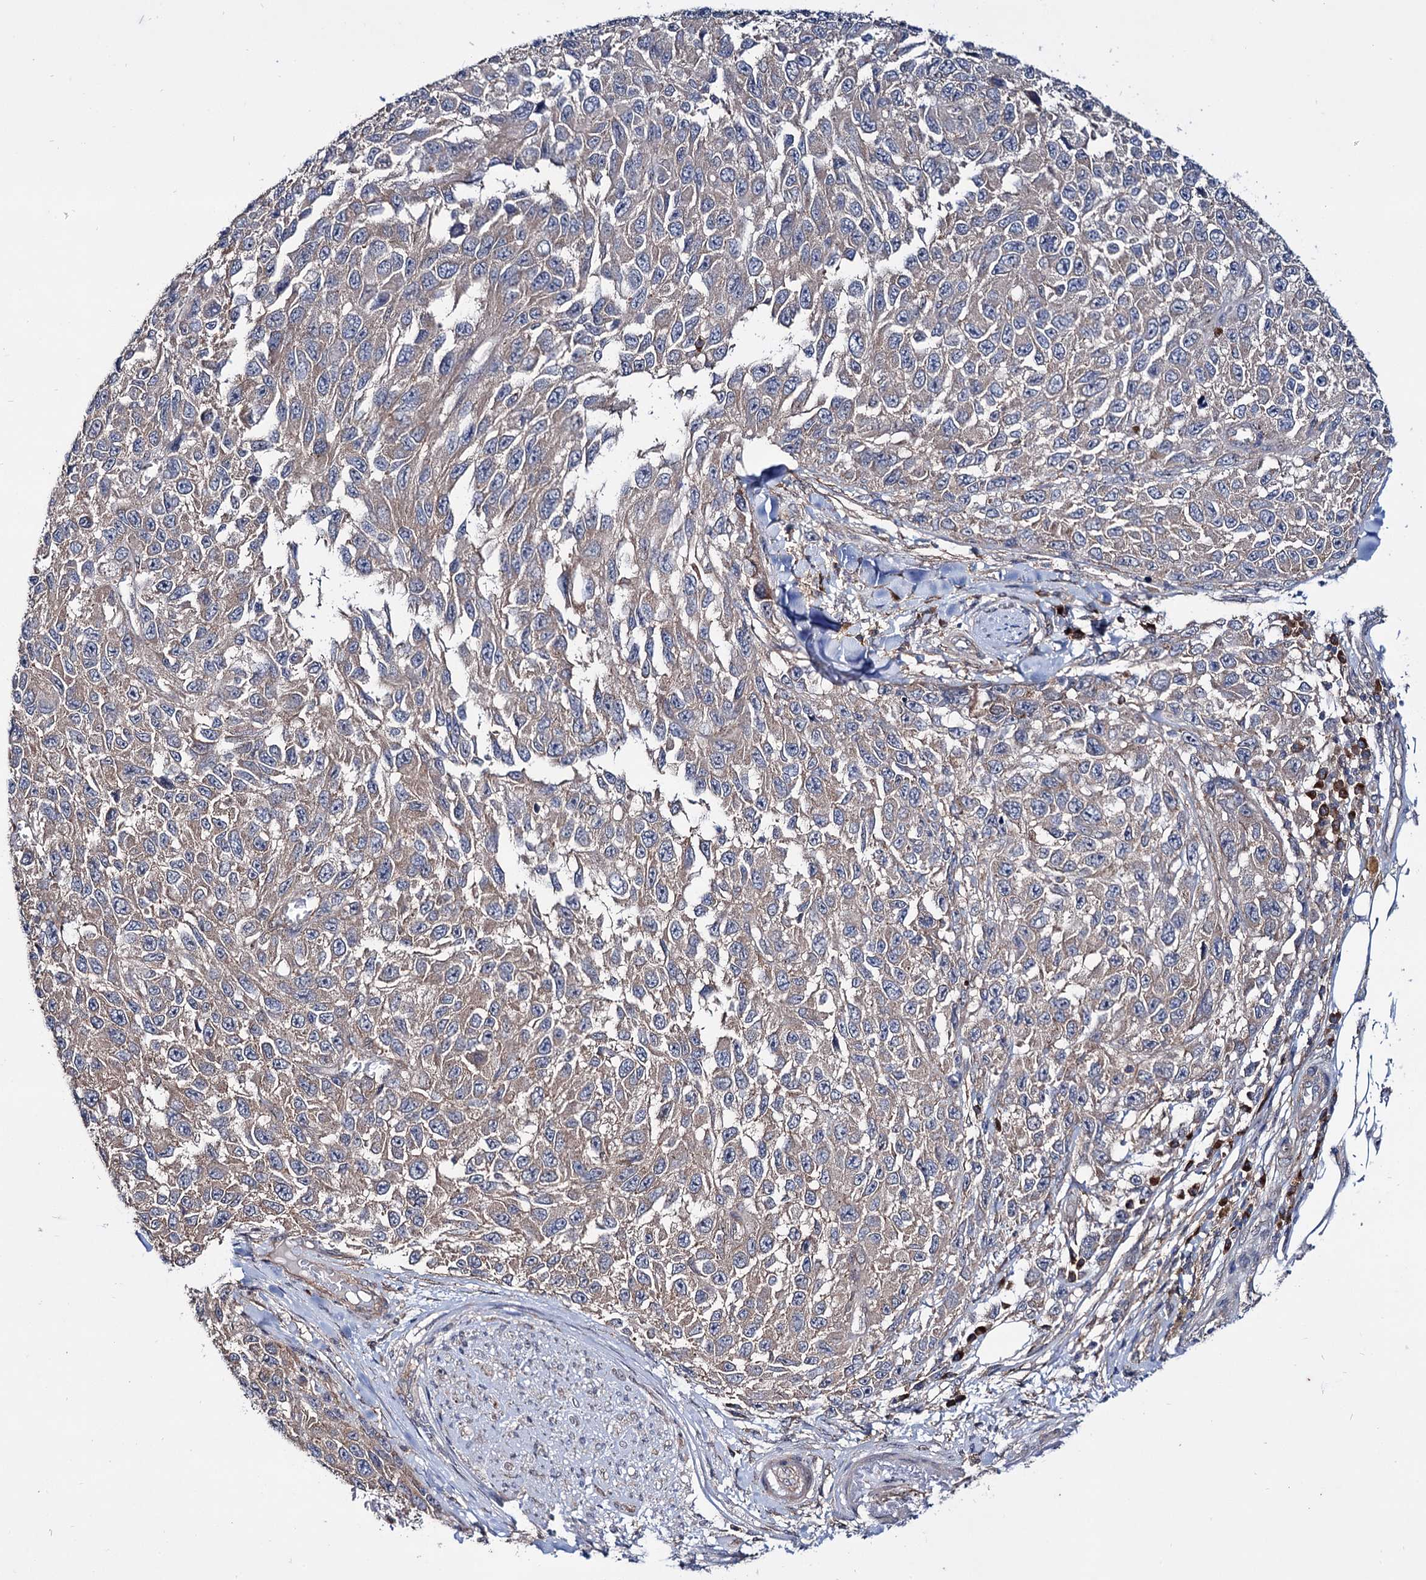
{"staining": {"intensity": "weak", "quantity": "25%-75%", "location": "cytoplasmic/membranous"}, "tissue": "melanoma", "cell_type": "Tumor cells", "image_type": "cancer", "snomed": [{"axis": "morphology", "description": "Normal tissue, NOS"}, {"axis": "morphology", "description": "Malignant melanoma, NOS"}, {"axis": "topography", "description": "Skin"}], "caption": "Immunohistochemical staining of malignant melanoma displays low levels of weak cytoplasmic/membranous expression in about 25%-75% of tumor cells. The staining was performed using DAB to visualize the protein expression in brown, while the nuclei were stained in blue with hematoxylin (Magnification: 20x).", "gene": "SEC24A", "patient": {"sex": "female", "age": 96}}